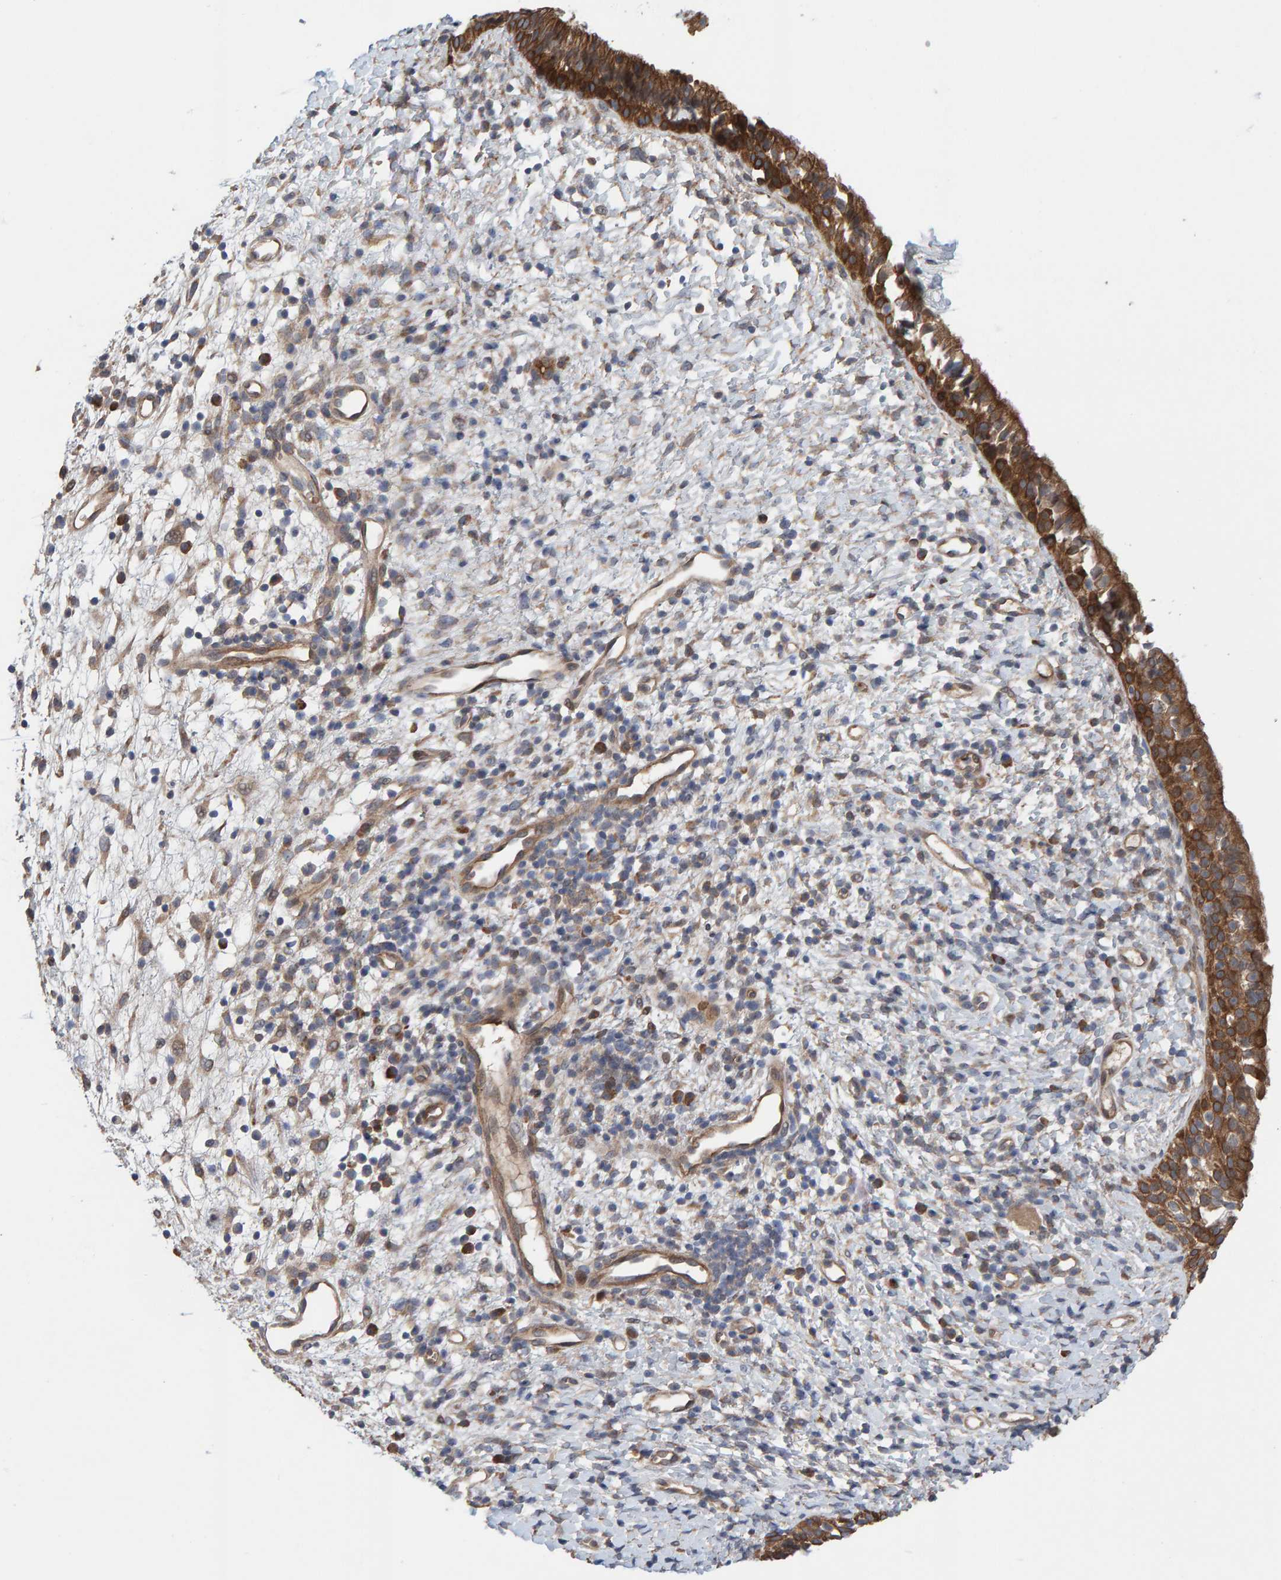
{"staining": {"intensity": "moderate", "quantity": ">75%", "location": "cytoplasmic/membranous"}, "tissue": "nasopharynx", "cell_type": "Respiratory epithelial cells", "image_type": "normal", "snomed": [{"axis": "morphology", "description": "Normal tissue, NOS"}, {"axis": "topography", "description": "Nasopharynx"}], "caption": "Immunohistochemistry (IHC) micrograph of normal nasopharynx: nasopharynx stained using immunohistochemistry (IHC) reveals medium levels of moderate protein expression localized specifically in the cytoplasmic/membranous of respiratory epithelial cells, appearing as a cytoplasmic/membranous brown color.", "gene": "LRSAM1", "patient": {"sex": "male", "age": 22}}